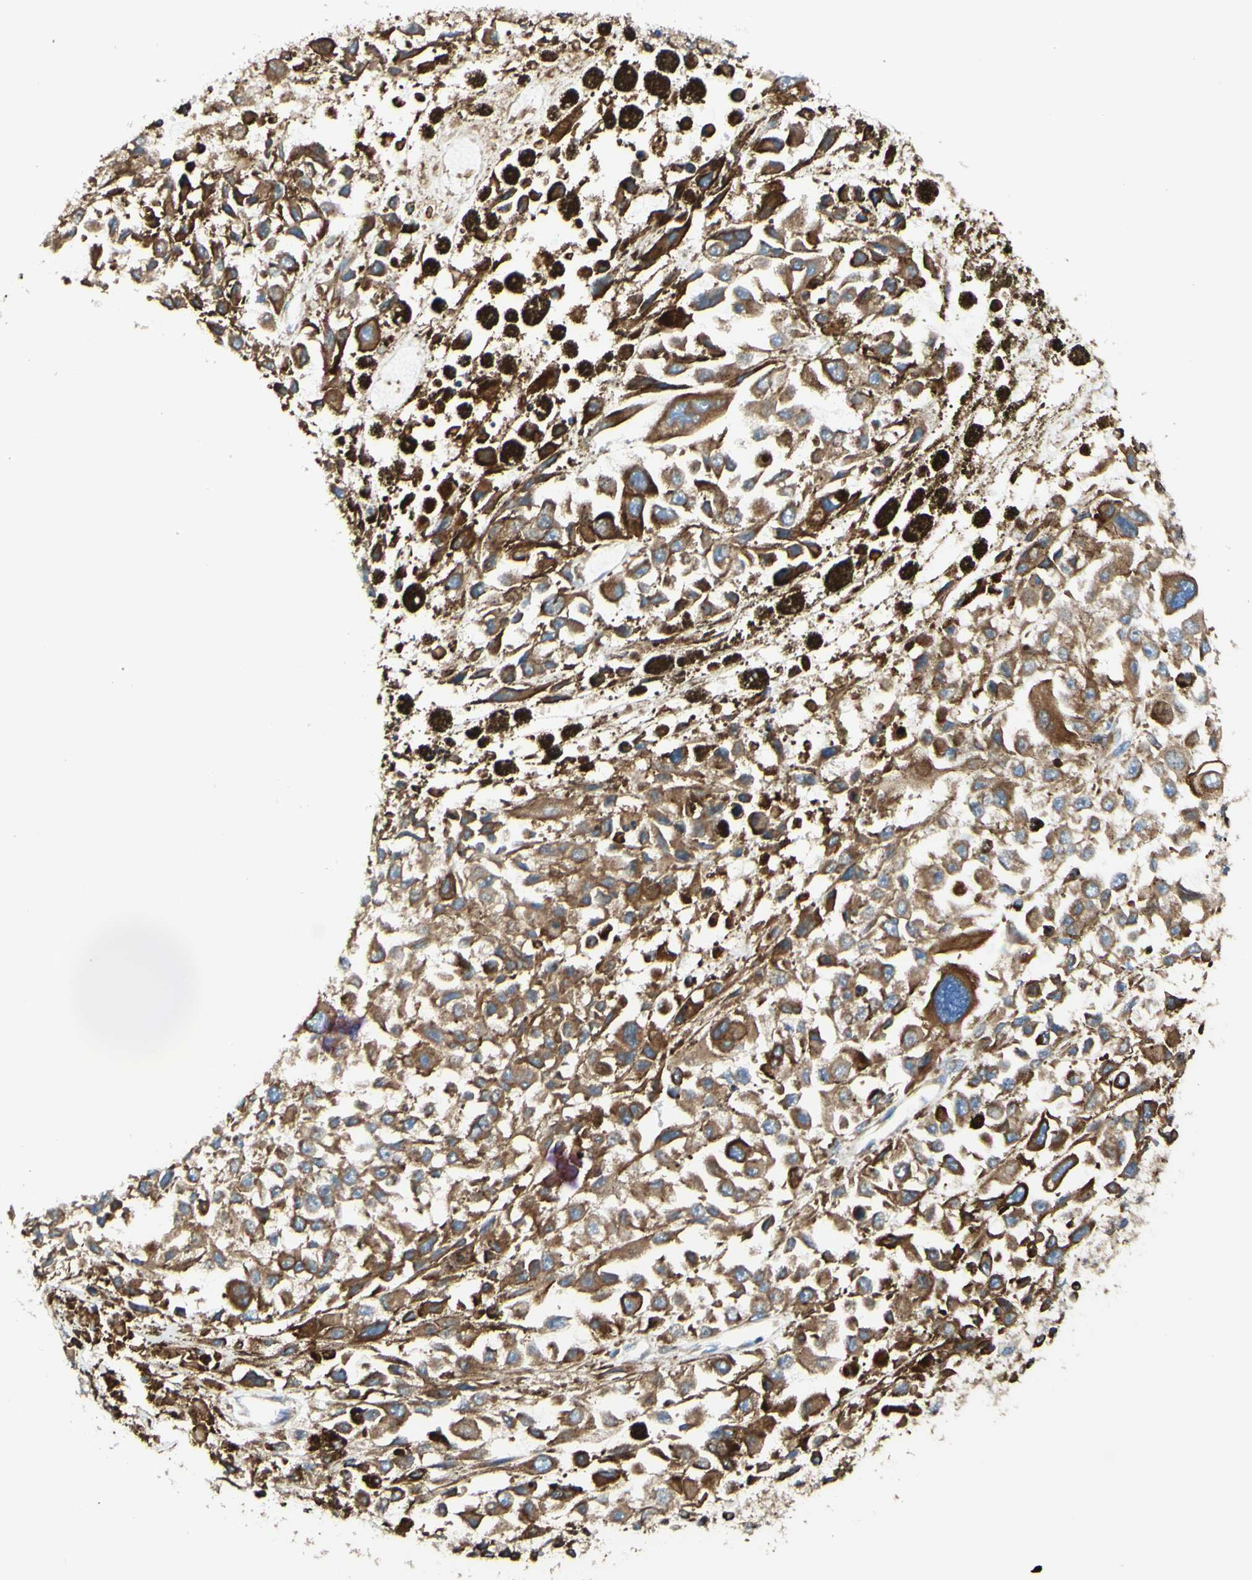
{"staining": {"intensity": "moderate", "quantity": ">75%", "location": "cytoplasmic/membranous"}, "tissue": "melanoma", "cell_type": "Tumor cells", "image_type": "cancer", "snomed": [{"axis": "morphology", "description": "Malignant melanoma, Metastatic site"}, {"axis": "topography", "description": "Lymph node"}], "caption": "Protein expression by immunohistochemistry exhibits moderate cytoplasmic/membranous staining in approximately >75% of tumor cells in malignant melanoma (metastatic site).", "gene": "DNAJB11", "patient": {"sex": "male", "age": 59}}